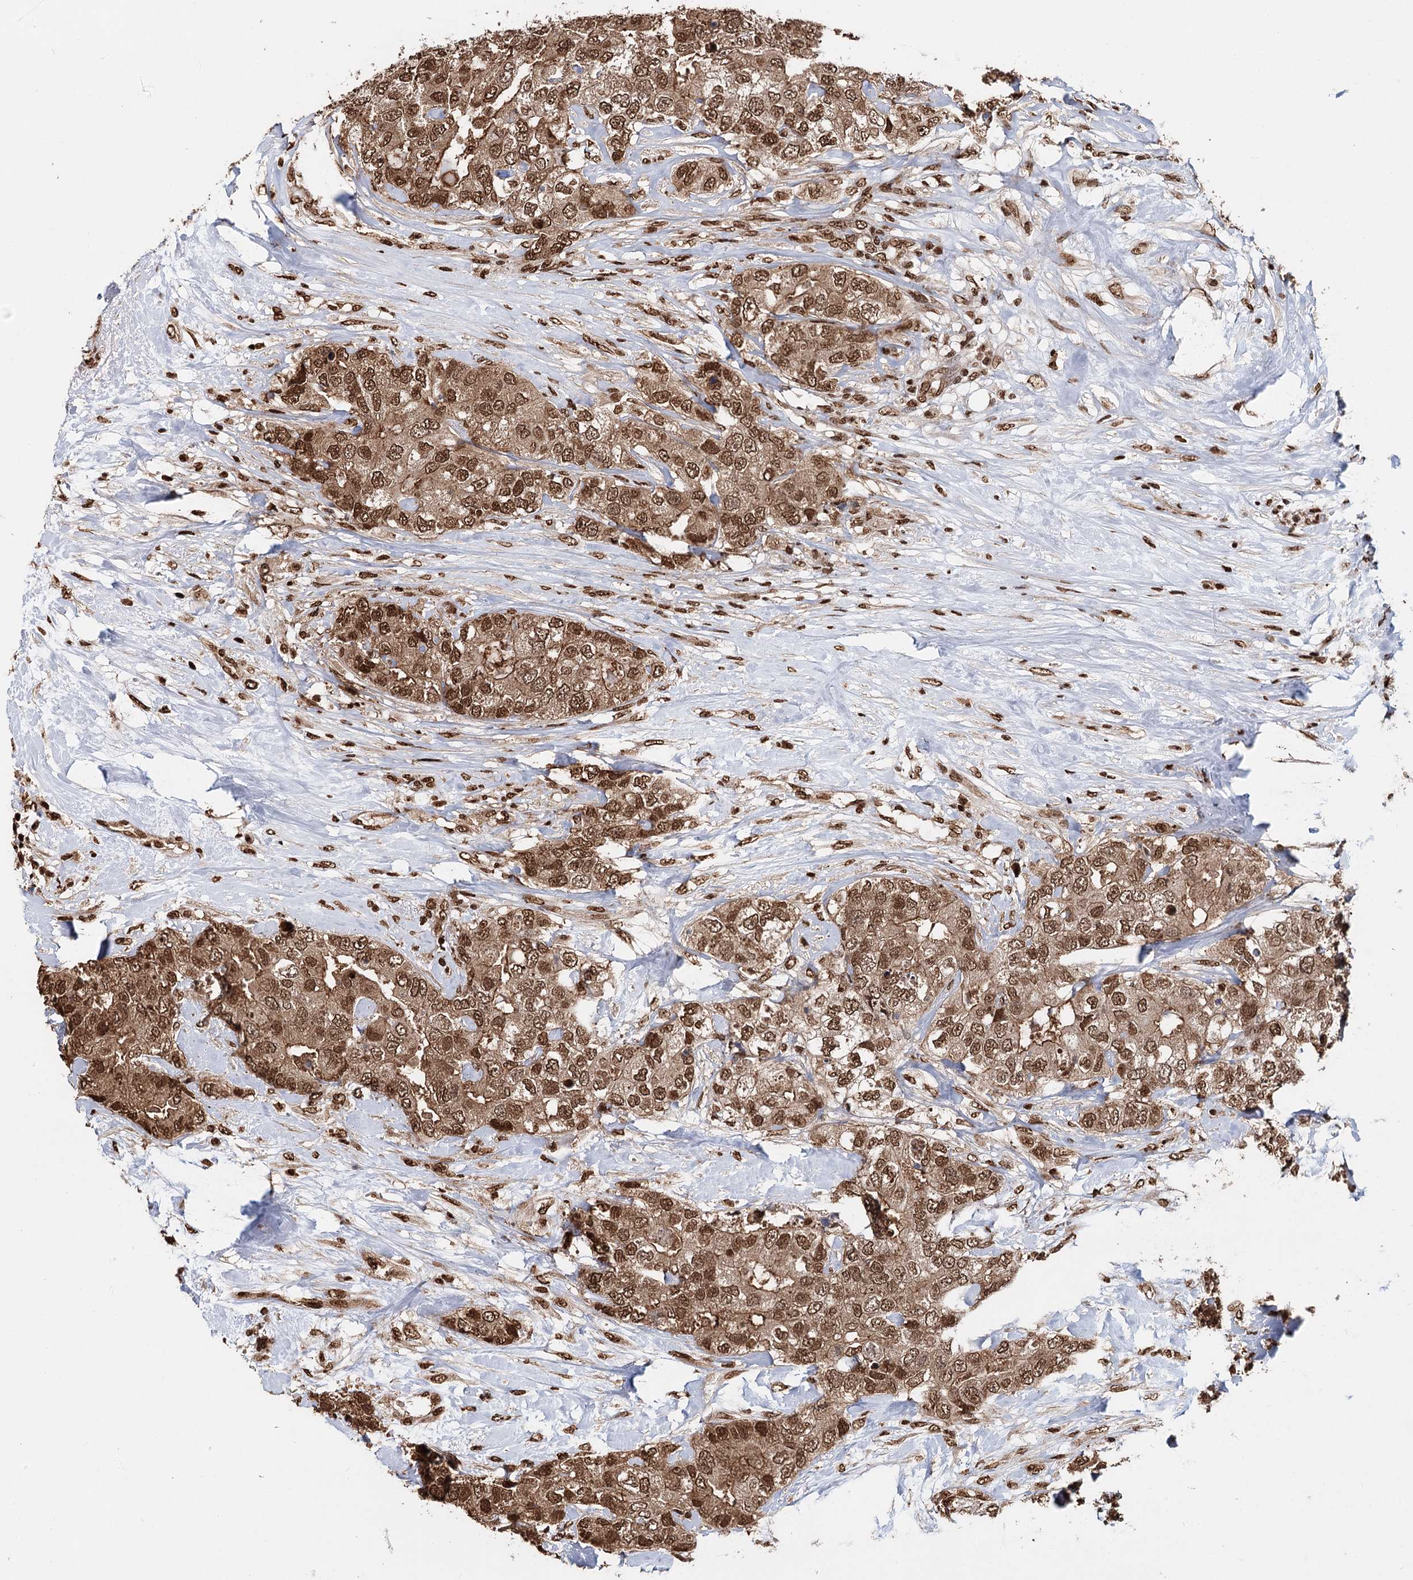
{"staining": {"intensity": "moderate", "quantity": ">75%", "location": "cytoplasmic/membranous,nuclear"}, "tissue": "breast cancer", "cell_type": "Tumor cells", "image_type": "cancer", "snomed": [{"axis": "morphology", "description": "Duct carcinoma"}, {"axis": "topography", "description": "Breast"}], "caption": "Tumor cells exhibit medium levels of moderate cytoplasmic/membranous and nuclear staining in approximately >75% of cells in human breast infiltrating ductal carcinoma. The protein is stained brown, and the nuclei are stained in blue (DAB IHC with brightfield microscopy, high magnification).", "gene": "RPS27A", "patient": {"sex": "female", "age": 62}}